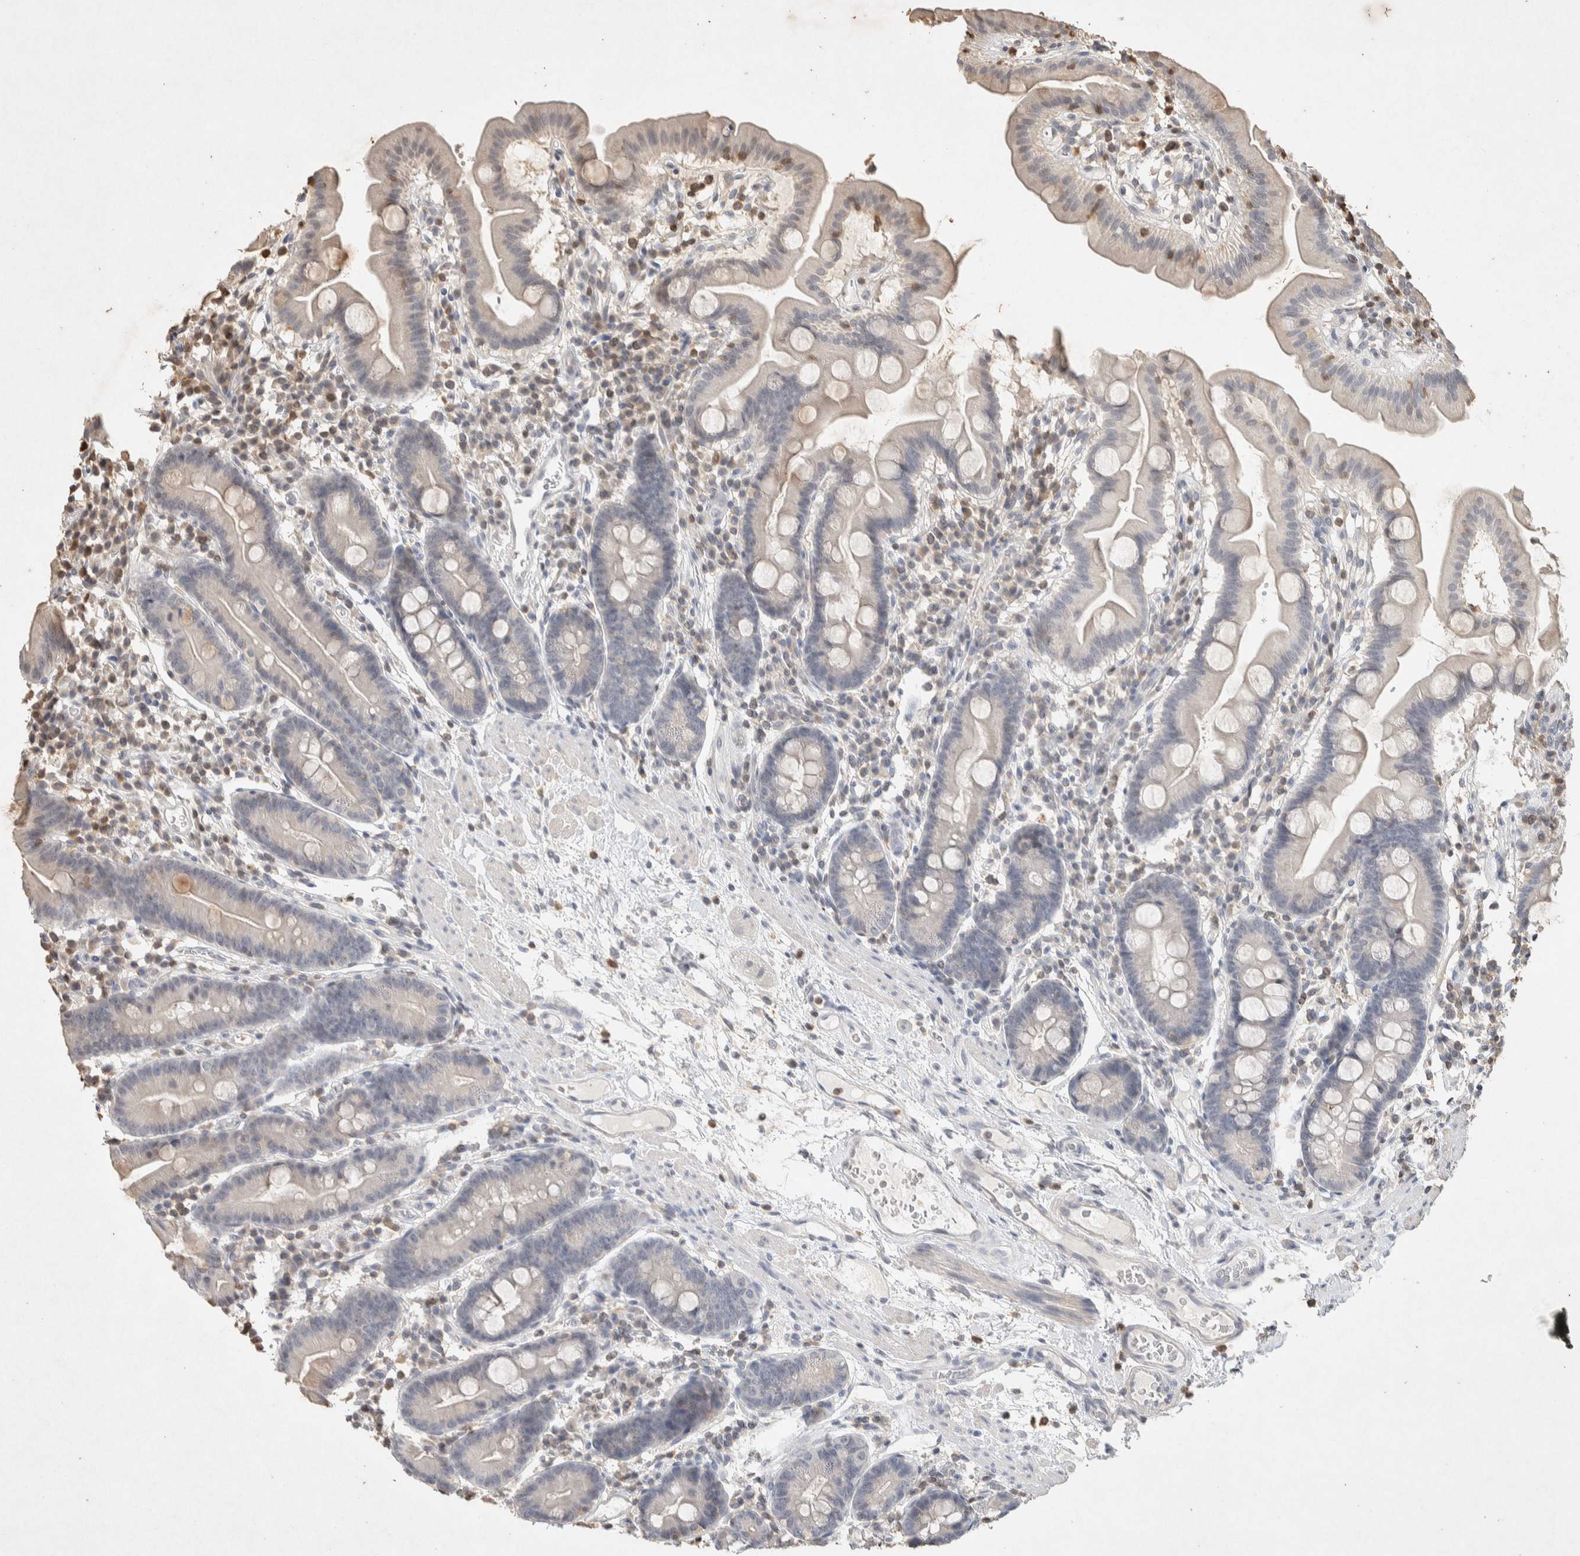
{"staining": {"intensity": "negative", "quantity": "none", "location": "none"}, "tissue": "duodenum", "cell_type": "Glandular cells", "image_type": "normal", "snomed": [{"axis": "morphology", "description": "Normal tissue, NOS"}, {"axis": "topography", "description": "Duodenum"}], "caption": "IHC of normal human duodenum demonstrates no staining in glandular cells. (Stains: DAB (3,3'-diaminobenzidine) IHC with hematoxylin counter stain, Microscopy: brightfield microscopy at high magnification).", "gene": "RAC2", "patient": {"sex": "male", "age": 50}}